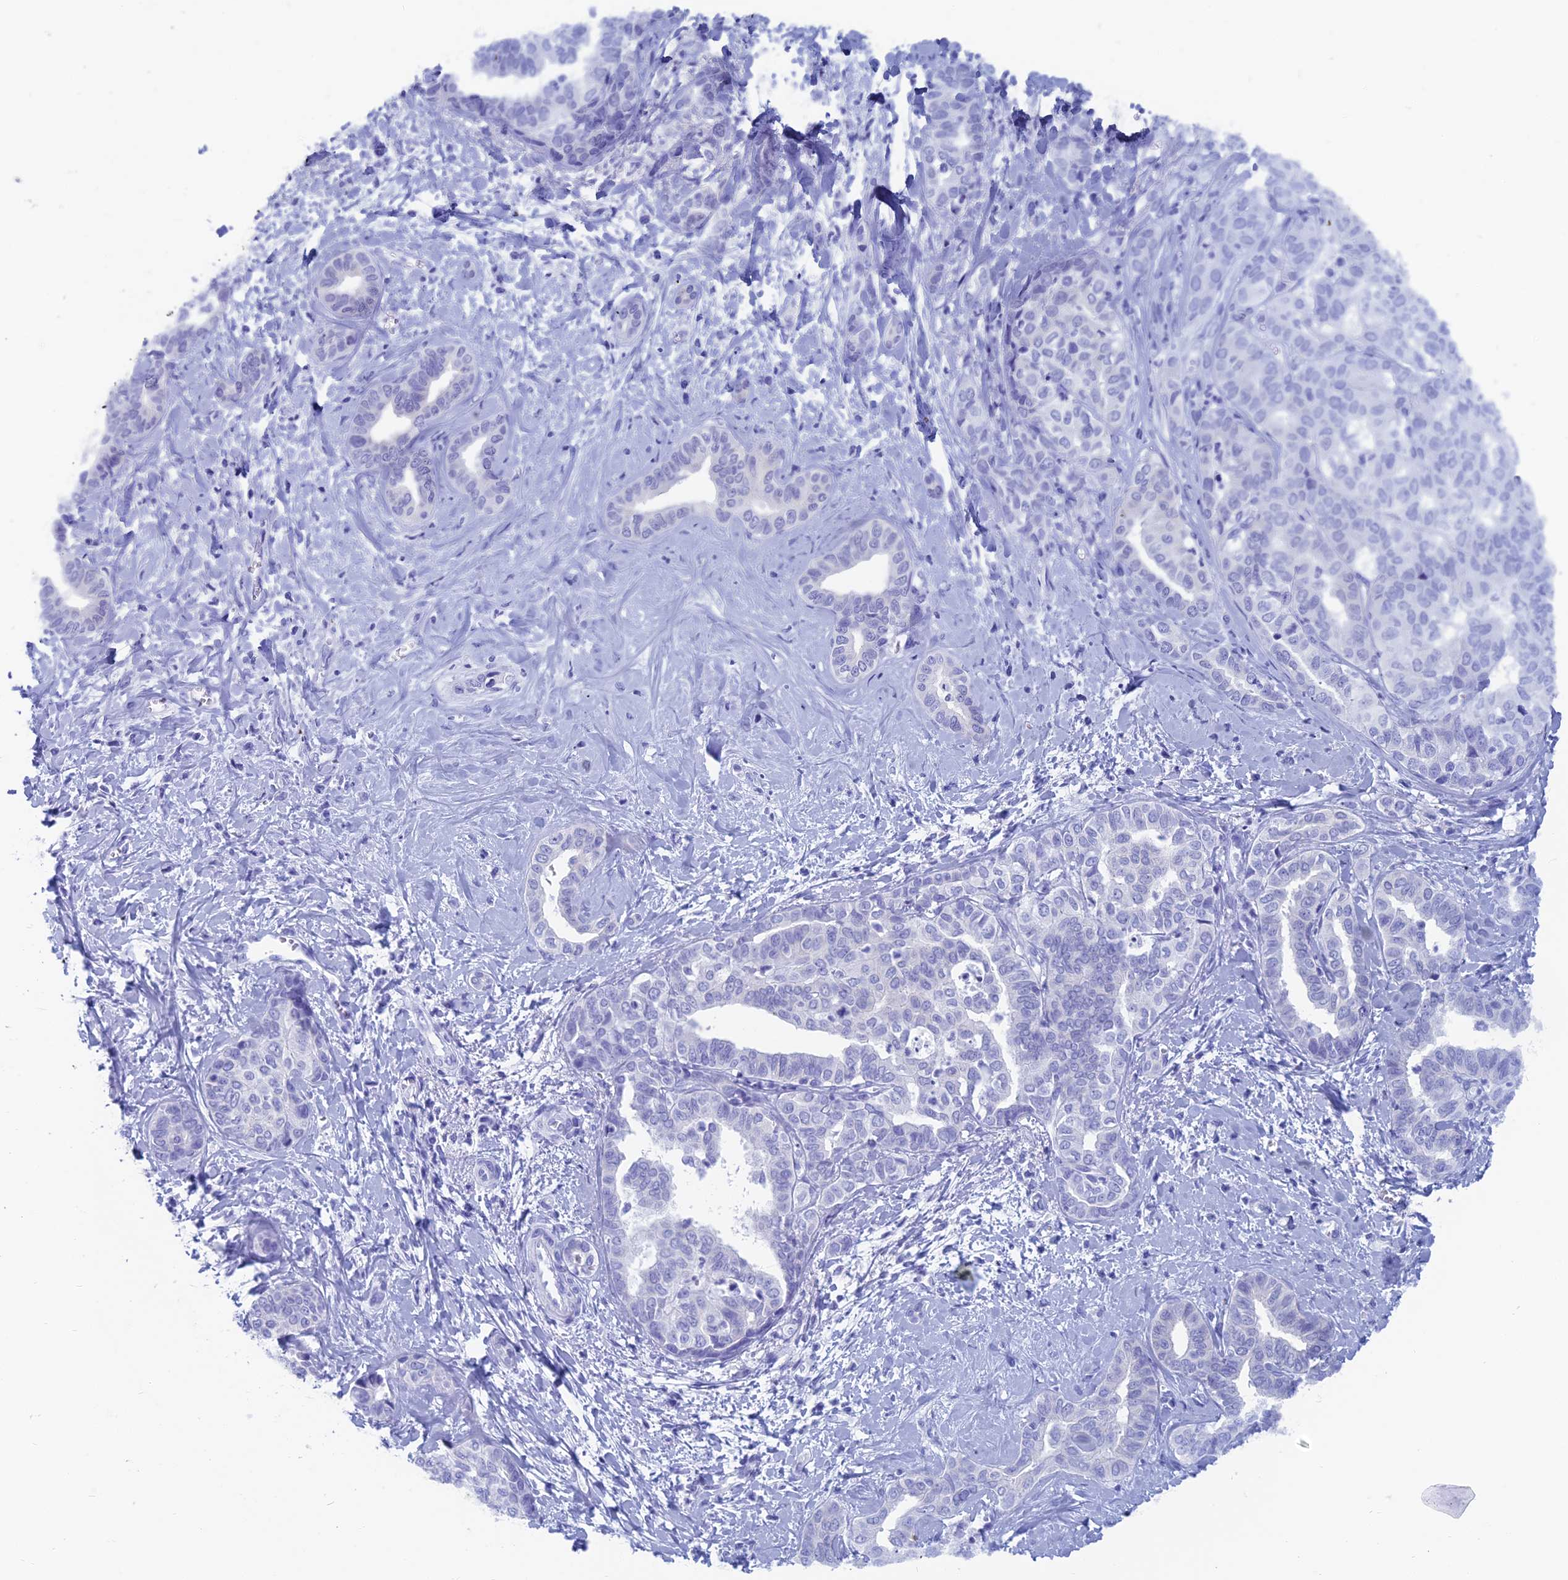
{"staining": {"intensity": "negative", "quantity": "none", "location": "none"}, "tissue": "liver cancer", "cell_type": "Tumor cells", "image_type": "cancer", "snomed": [{"axis": "morphology", "description": "Cholangiocarcinoma"}, {"axis": "topography", "description": "Liver"}], "caption": "IHC histopathology image of neoplastic tissue: human liver cholangiocarcinoma stained with DAB shows no significant protein positivity in tumor cells.", "gene": "CAPS", "patient": {"sex": "female", "age": 77}}